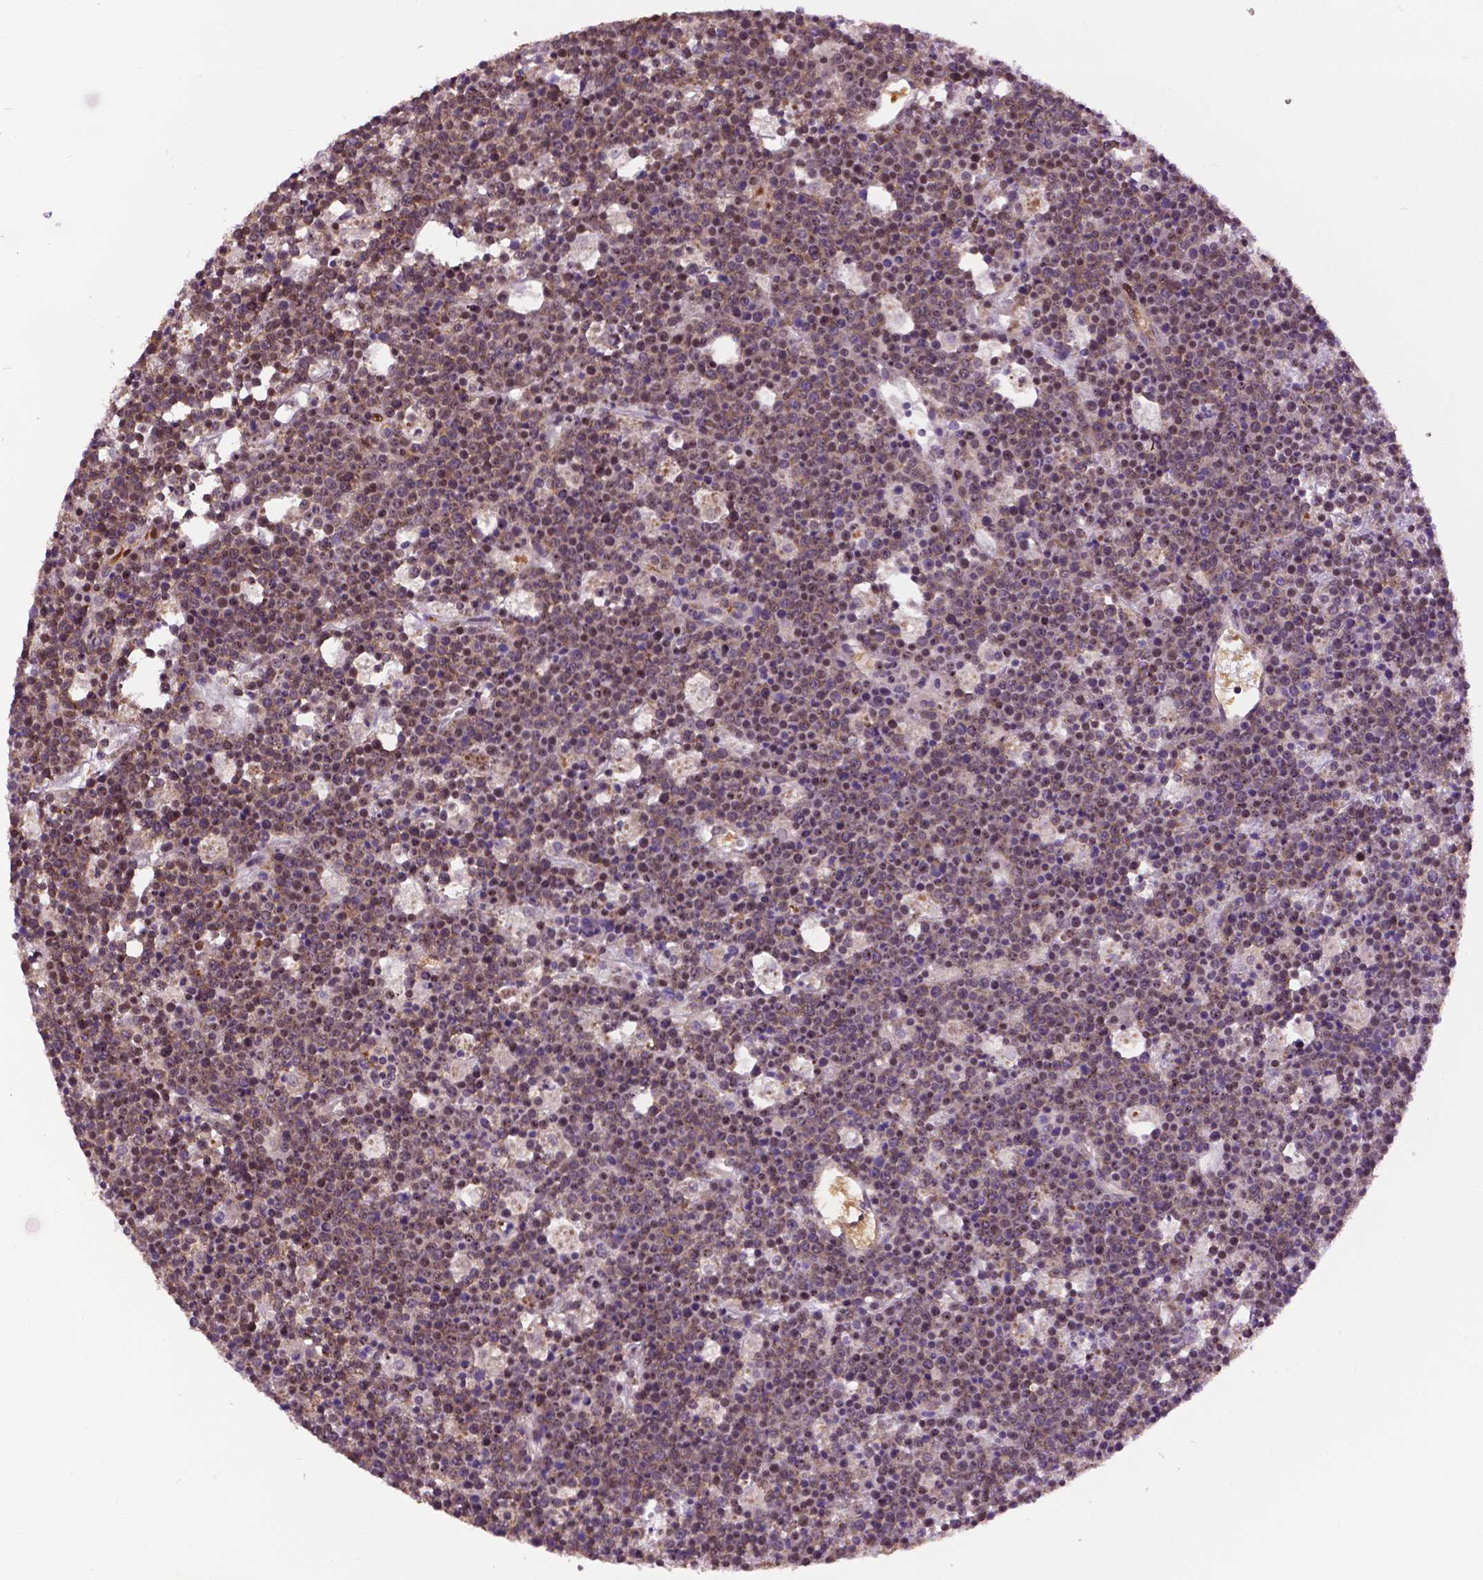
{"staining": {"intensity": "moderate", "quantity": ">75%", "location": "nuclear"}, "tissue": "lymphoma", "cell_type": "Tumor cells", "image_type": "cancer", "snomed": [{"axis": "morphology", "description": "Malignant lymphoma, non-Hodgkin's type, High grade"}, {"axis": "topography", "description": "Ovary"}], "caption": "Lymphoma stained with a protein marker shows moderate staining in tumor cells.", "gene": "ZNF41", "patient": {"sex": "female", "age": 56}}